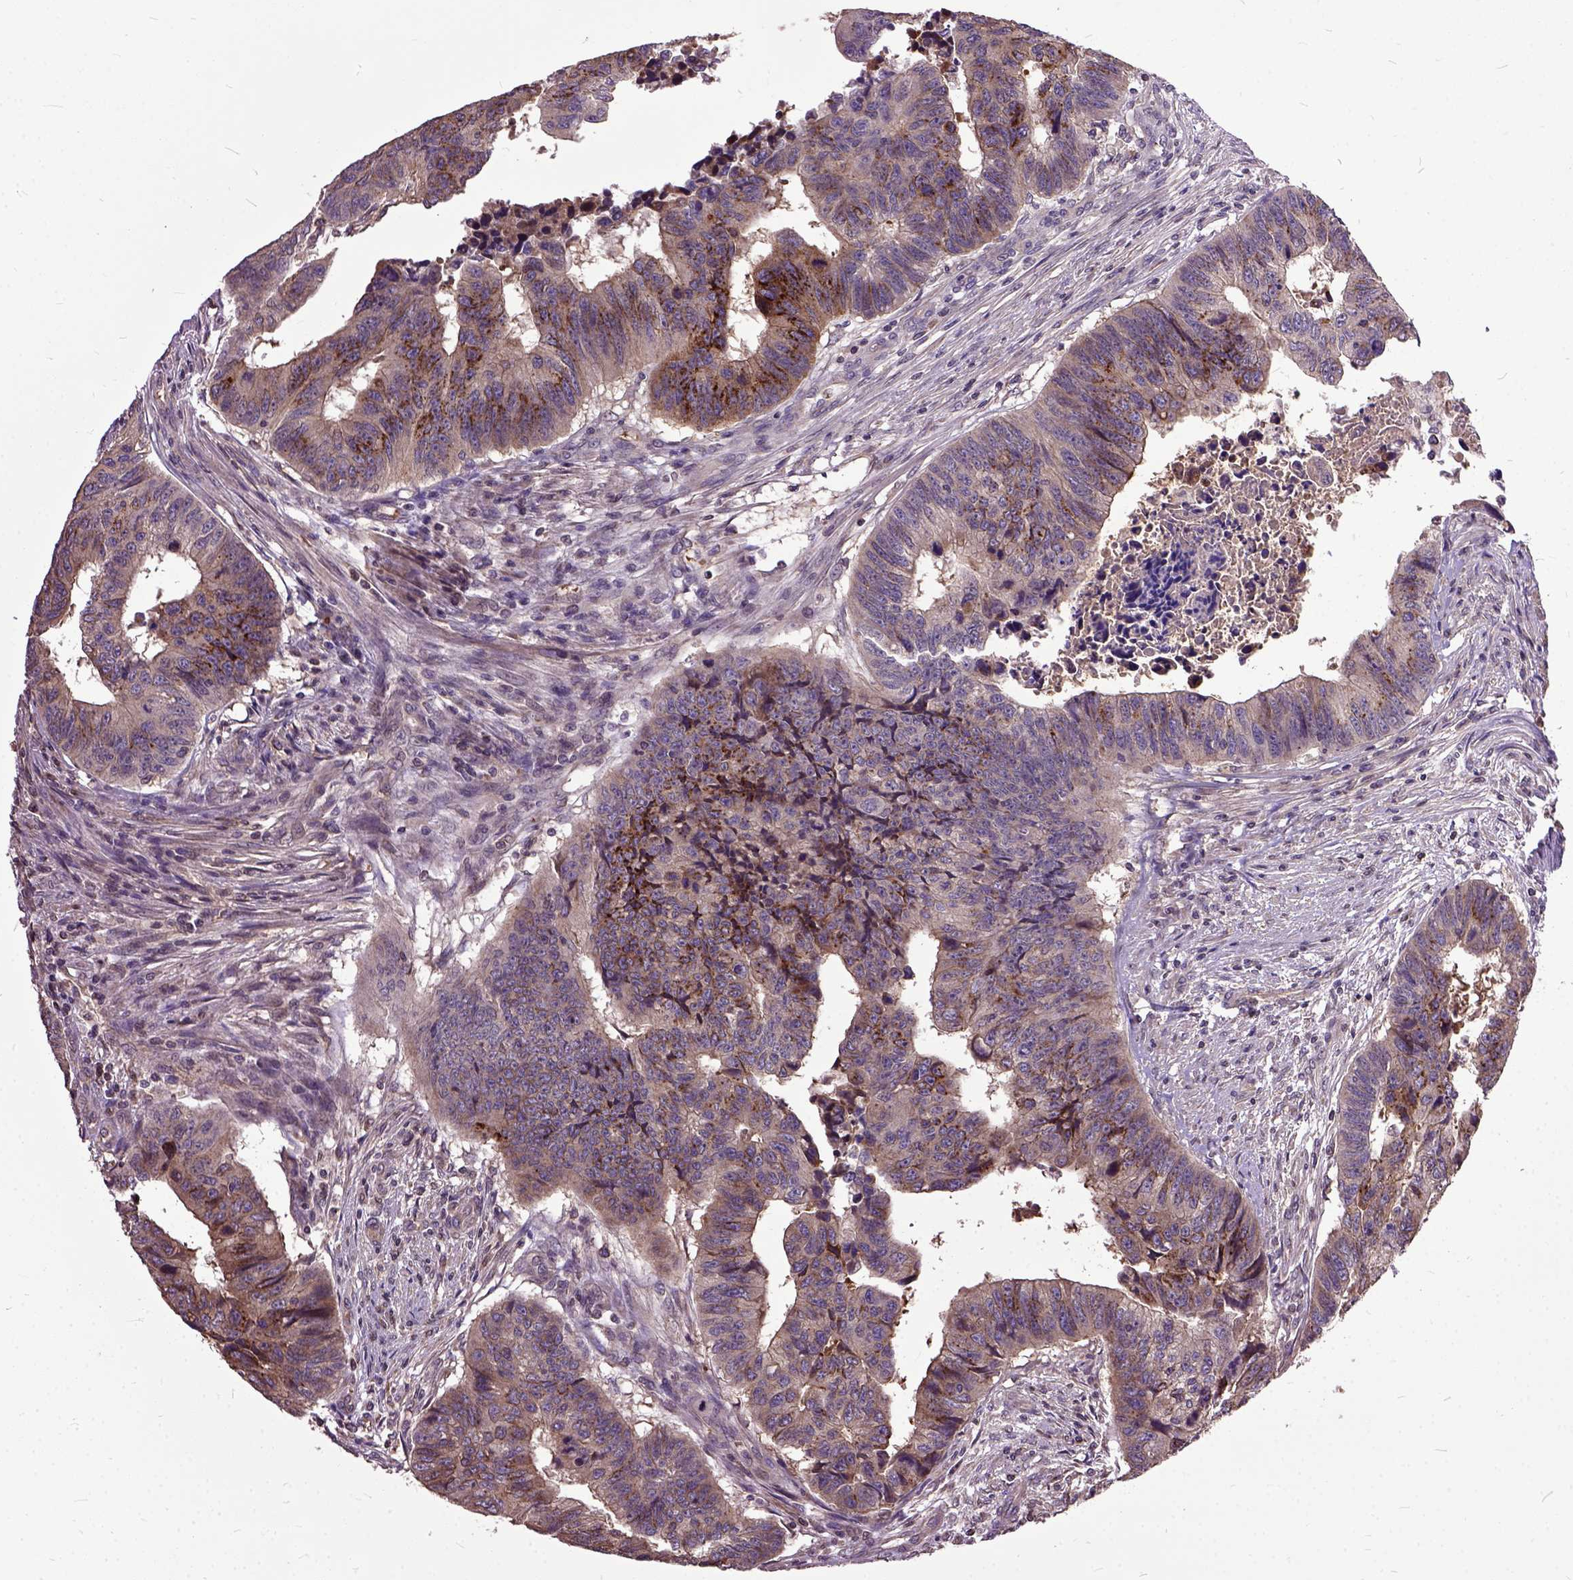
{"staining": {"intensity": "moderate", "quantity": "25%-75%", "location": "cytoplasmic/membranous"}, "tissue": "colorectal cancer", "cell_type": "Tumor cells", "image_type": "cancer", "snomed": [{"axis": "morphology", "description": "Adenocarcinoma, NOS"}, {"axis": "topography", "description": "Rectum"}], "caption": "Moderate cytoplasmic/membranous expression for a protein is seen in approximately 25%-75% of tumor cells of colorectal cancer (adenocarcinoma) using immunohistochemistry.", "gene": "AREG", "patient": {"sex": "female", "age": 85}}